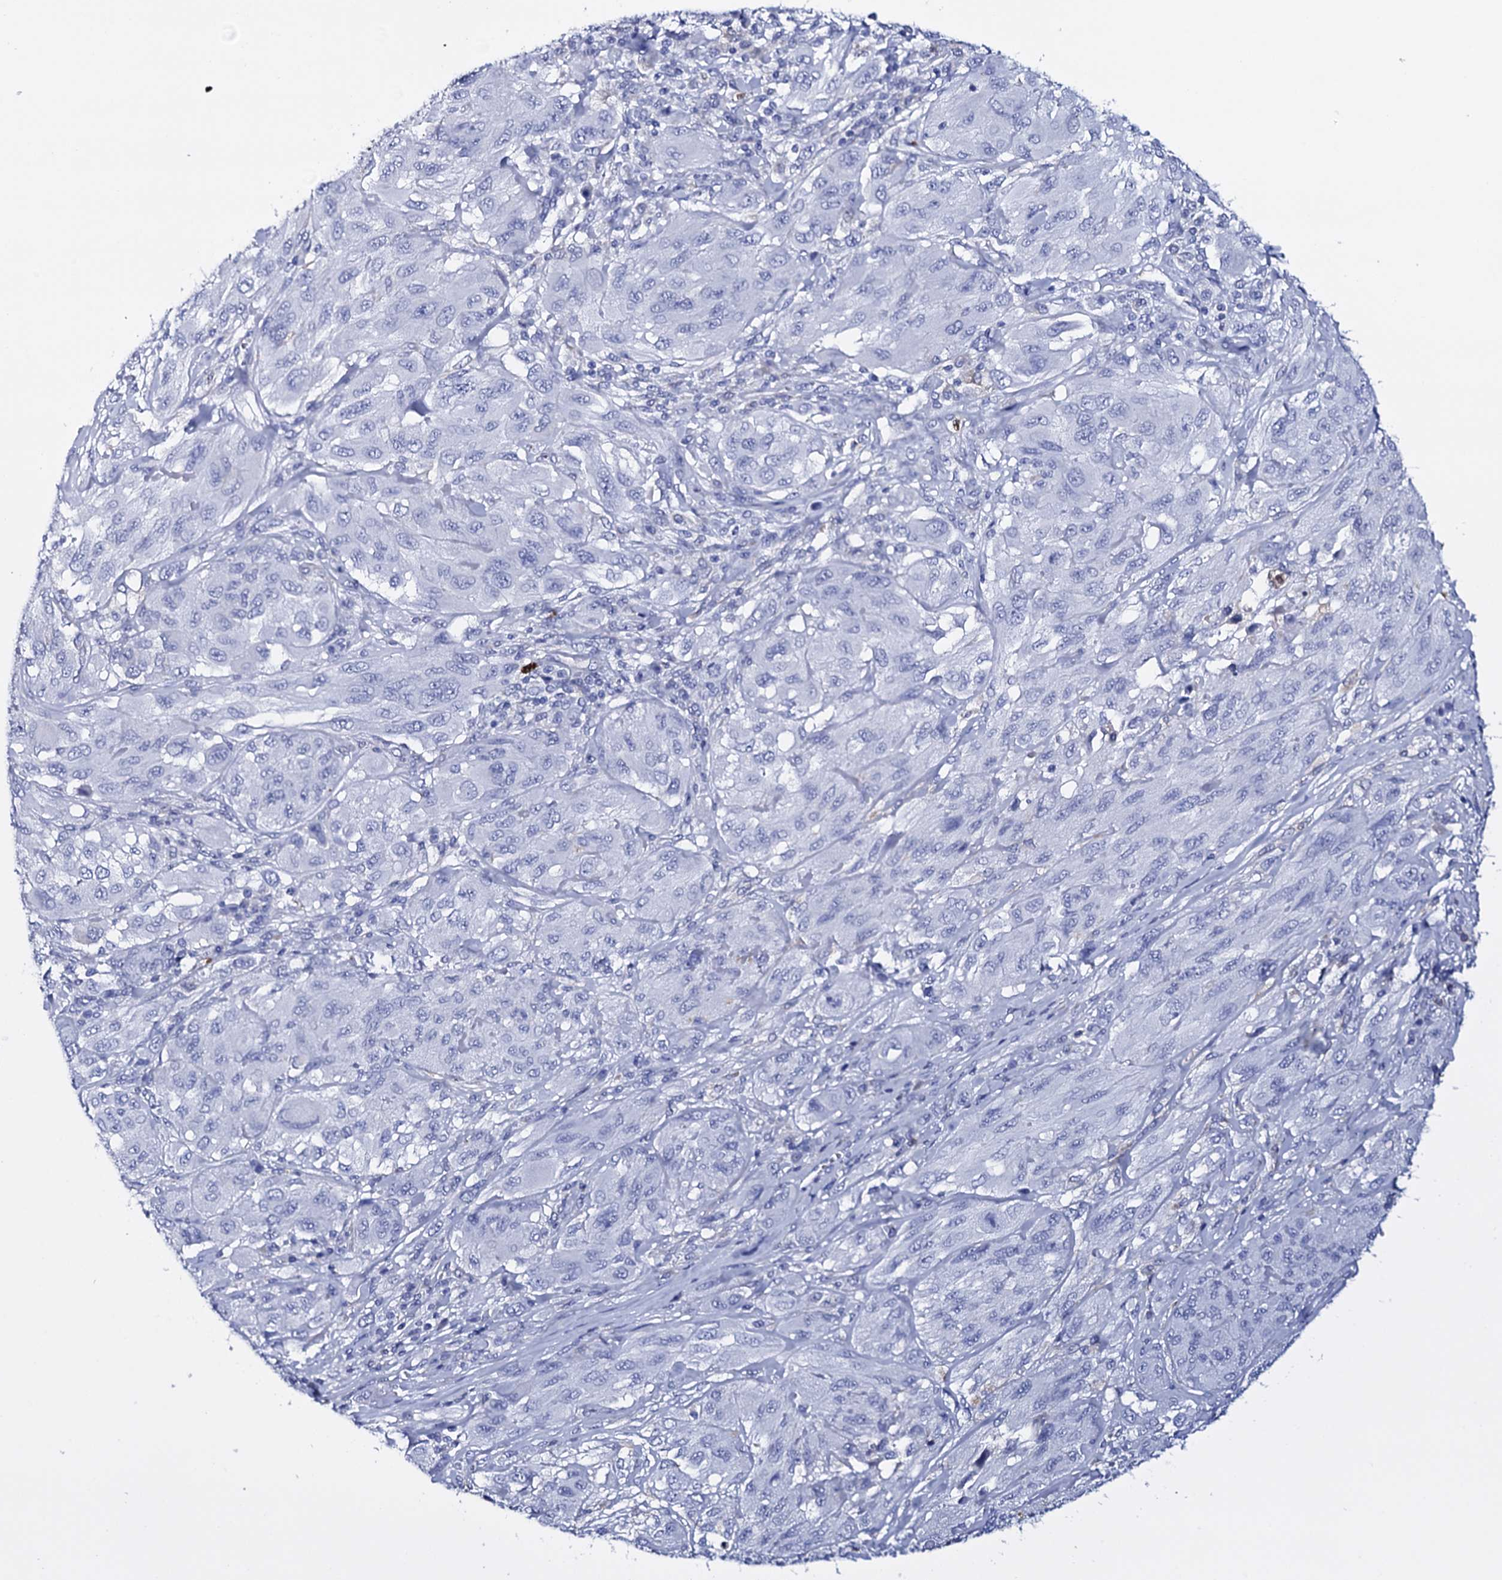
{"staining": {"intensity": "negative", "quantity": "none", "location": "none"}, "tissue": "melanoma", "cell_type": "Tumor cells", "image_type": "cancer", "snomed": [{"axis": "morphology", "description": "Malignant melanoma, NOS"}, {"axis": "topography", "description": "Skin"}], "caption": "Protein analysis of malignant melanoma exhibits no significant expression in tumor cells. (Brightfield microscopy of DAB (3,3'-diaminobenzidine) immunohistochemistry (IHC) at high magnification).", "gene": "ITPRID2", "patient": {"sex": "female", "age": 91}}